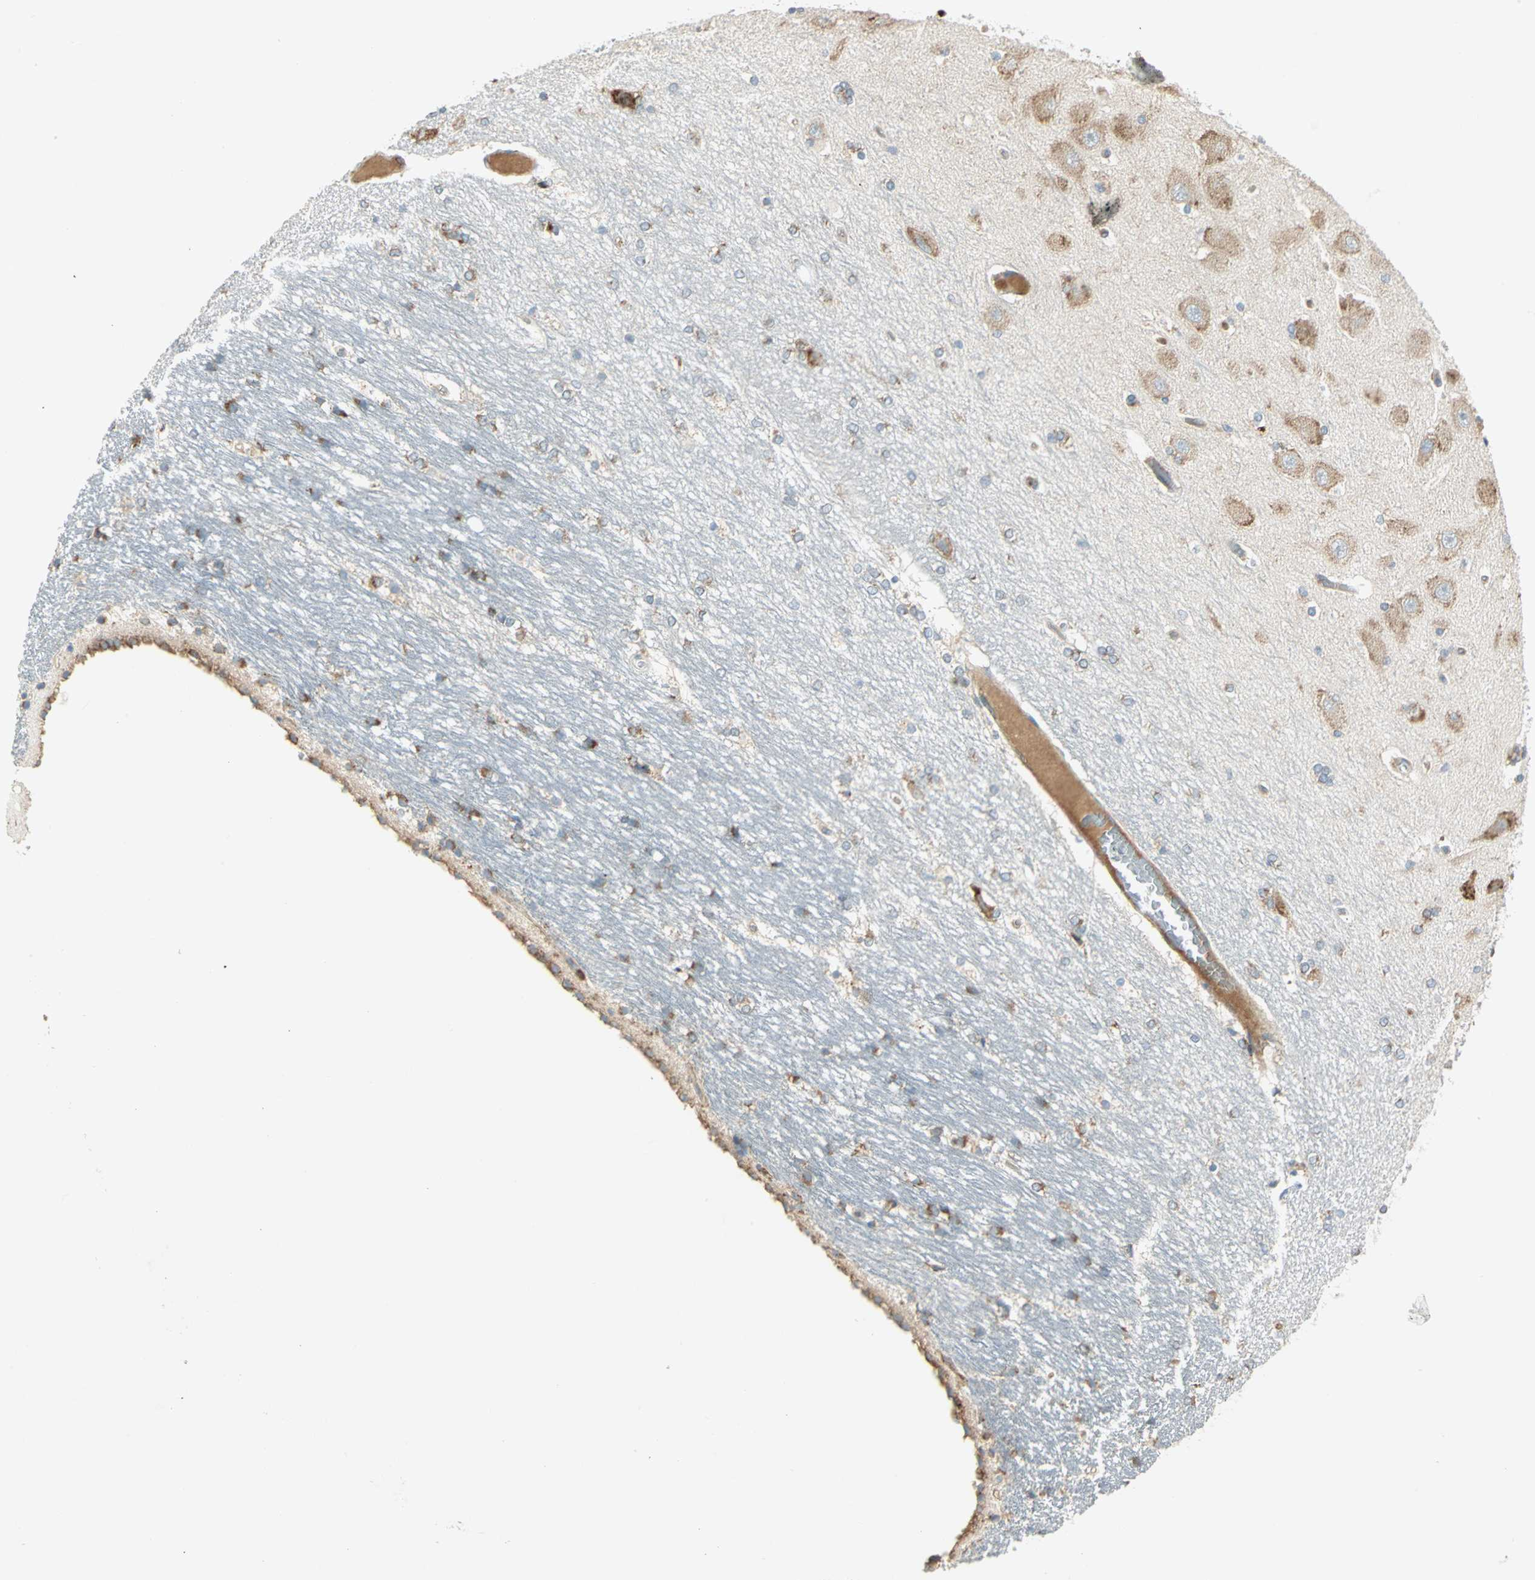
{"staining": {"intensity": "moderate", "quantity": "25%-75%", "location": "cytoplasmic/membranous"}, "tissue": "hippocampus", "cell_type": "Glial cells", "image_type": "normal", "snomed": [{"axis": "morphology", "description": "Normal tissue, NOS"}, {"axis": "topography", "description": "Hippocampus"}], "caption": "Glial cells reveal medium levels of moderate cytoplasmic/membranous expression in about 25%-75% of cells in normal hippocampus.", "gene": "PDIA4", "patient": {"sex": "female", "age": 19}}